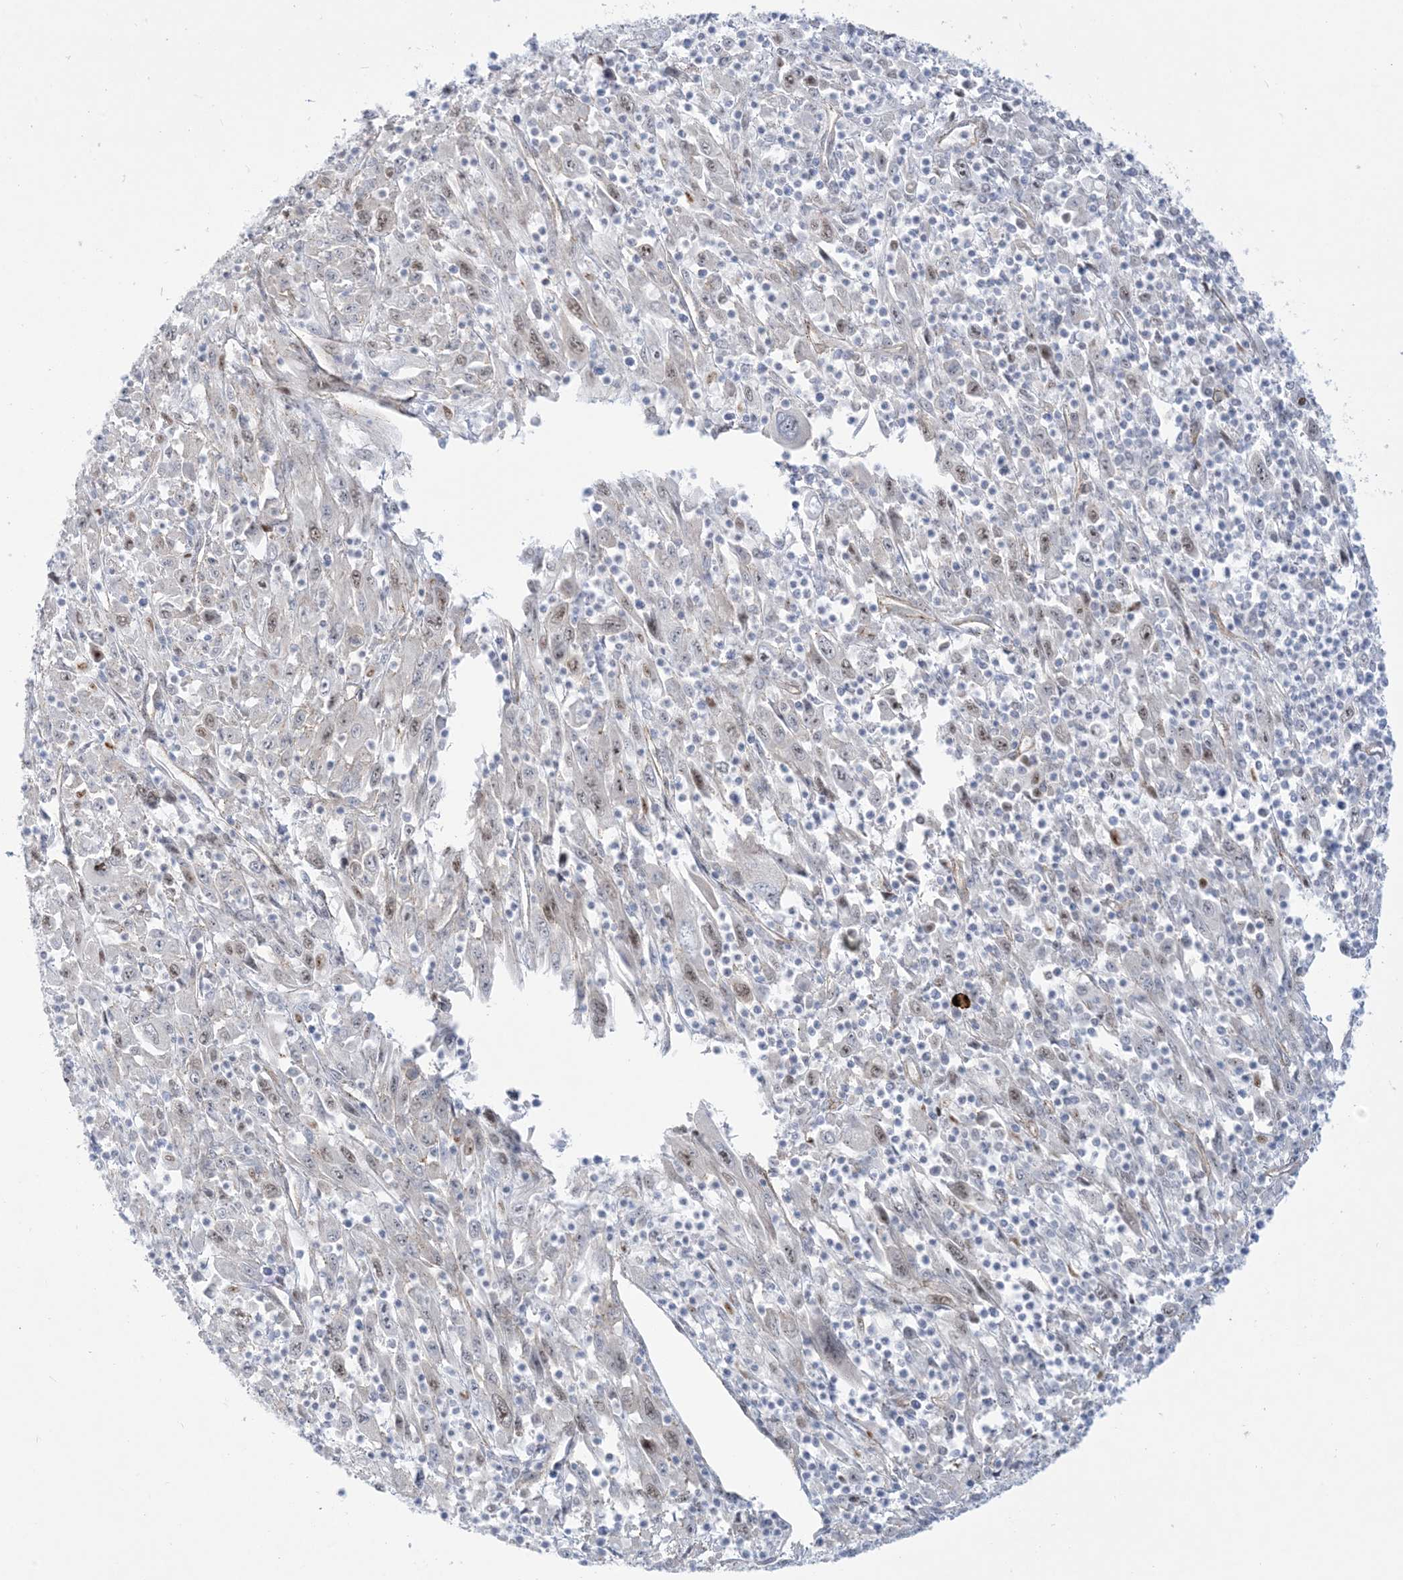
{"staining": {"intensity": "moderate", "quantity": "25%-75%", "location": "nuclear"}, "tissue": "melanoma", "cell_type": "Tumor cells", "image_type": "cancer", "snomed": [{"axis": "morphology", "description": "Malignant melanoma, Metastatic site"}, {"axis": "topography", "description": "Skin"}], "caption": "Immunohistochemistry (IHC) staining of malignant melanoma (metastatic site), which exhibits medium levels of moderate nuclear staining in approximately 25%-75% of tumor cells indicating moderate nuclear protein positivity. The staining was performed using DAB (brown) for protein detection and nuclei were counterstained in hematoxylin (blue).", "gene": "MARS2", "patient": {"sex": "female", "age": 56}}